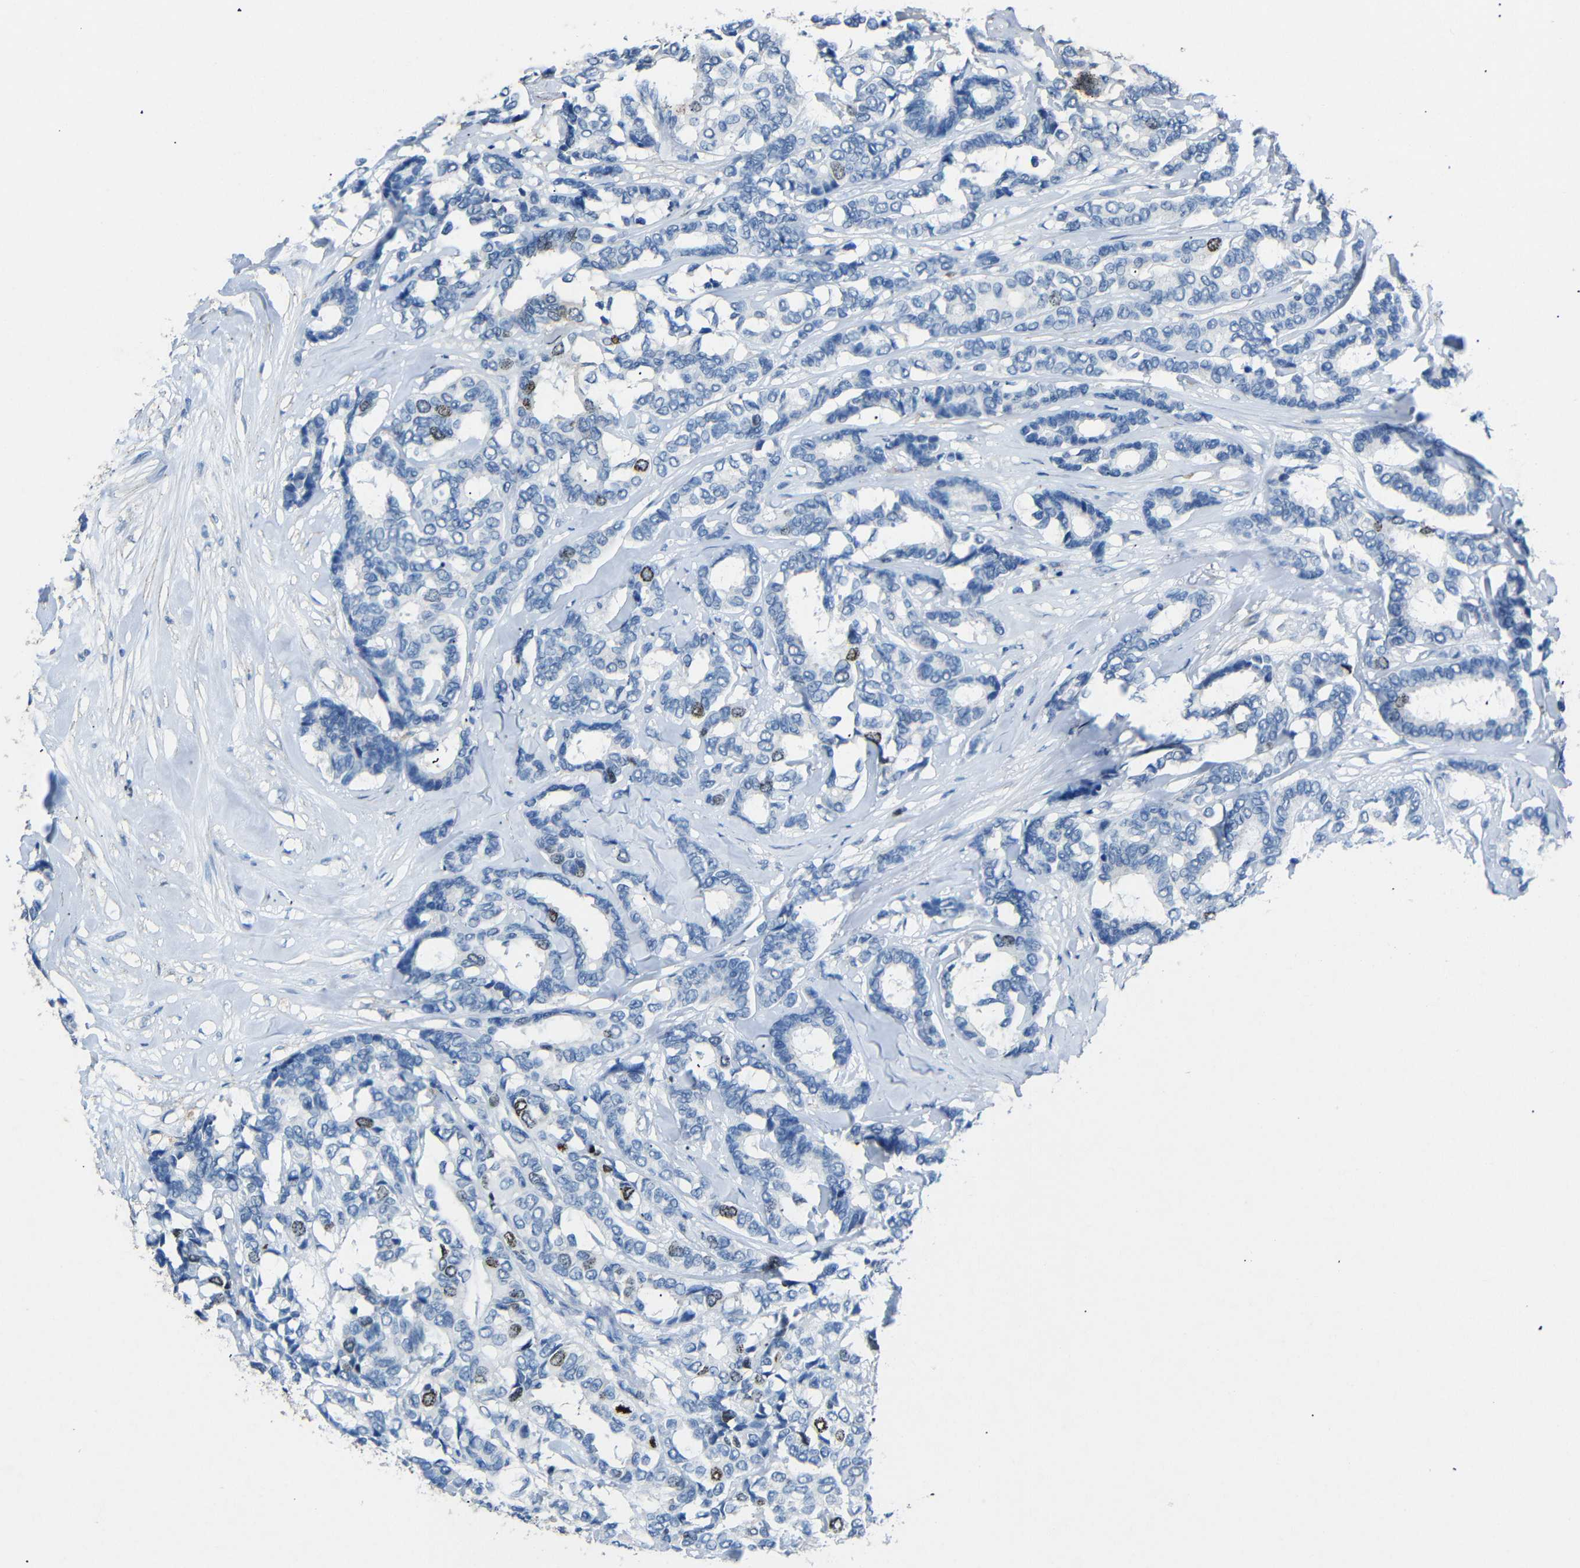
{"staining": {"intensity": "moderate", "quantity": "<25%", "location": "nuclear"}, "tissue": "breast cancer", "cell_type": "Tumor cells", "image_type": "cancer", "snomed": [{"axis": "morphology", "description": "Duct carcinoma"}, {"axis": "topography", "description": "Breast"}], "caption": "Breast cancer (invasive ductal carcinoma) stained with a brown dye demonstrates moderate nuclear positive staining in about <25% of tumor cells.", "gene": "INCENP", "patient": {"sex": "female", "age": 87}}